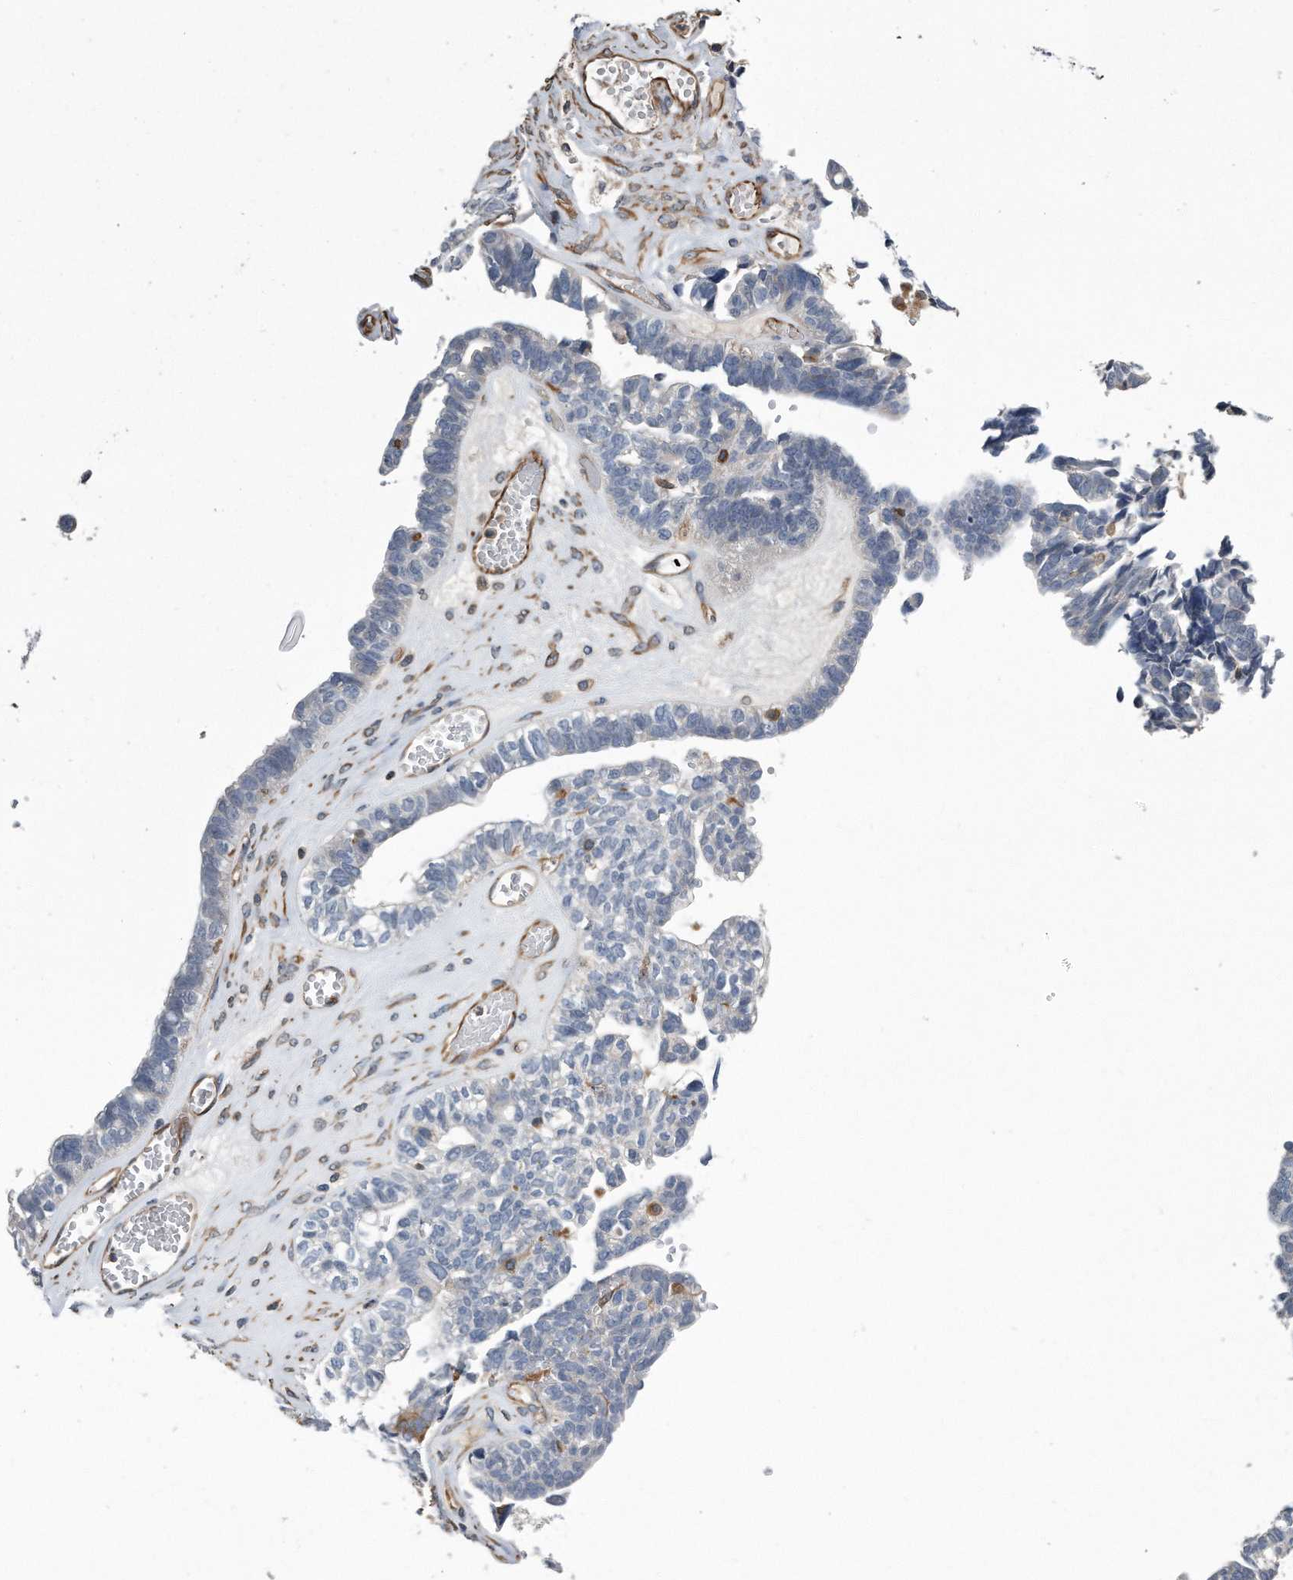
{"staining": {"intensity": "negative", "quantity": "none", "location": "none"}, "tissue": "ovarian cancer", "cell_type": "Tumor cells", "image_type": "cancer", "snomed": [{"axis": "morphology", "description": "Cystadenocarcinoma, serous, NOS"}, {"axis": "topography", "description": "Ovary"}], "caption": "The micrograph displays no staining of tumor cells in serous cystadenocarcinoma (ovarian).", "gene": "GPC1", "patient": {"sex": "female", "age": 79}}